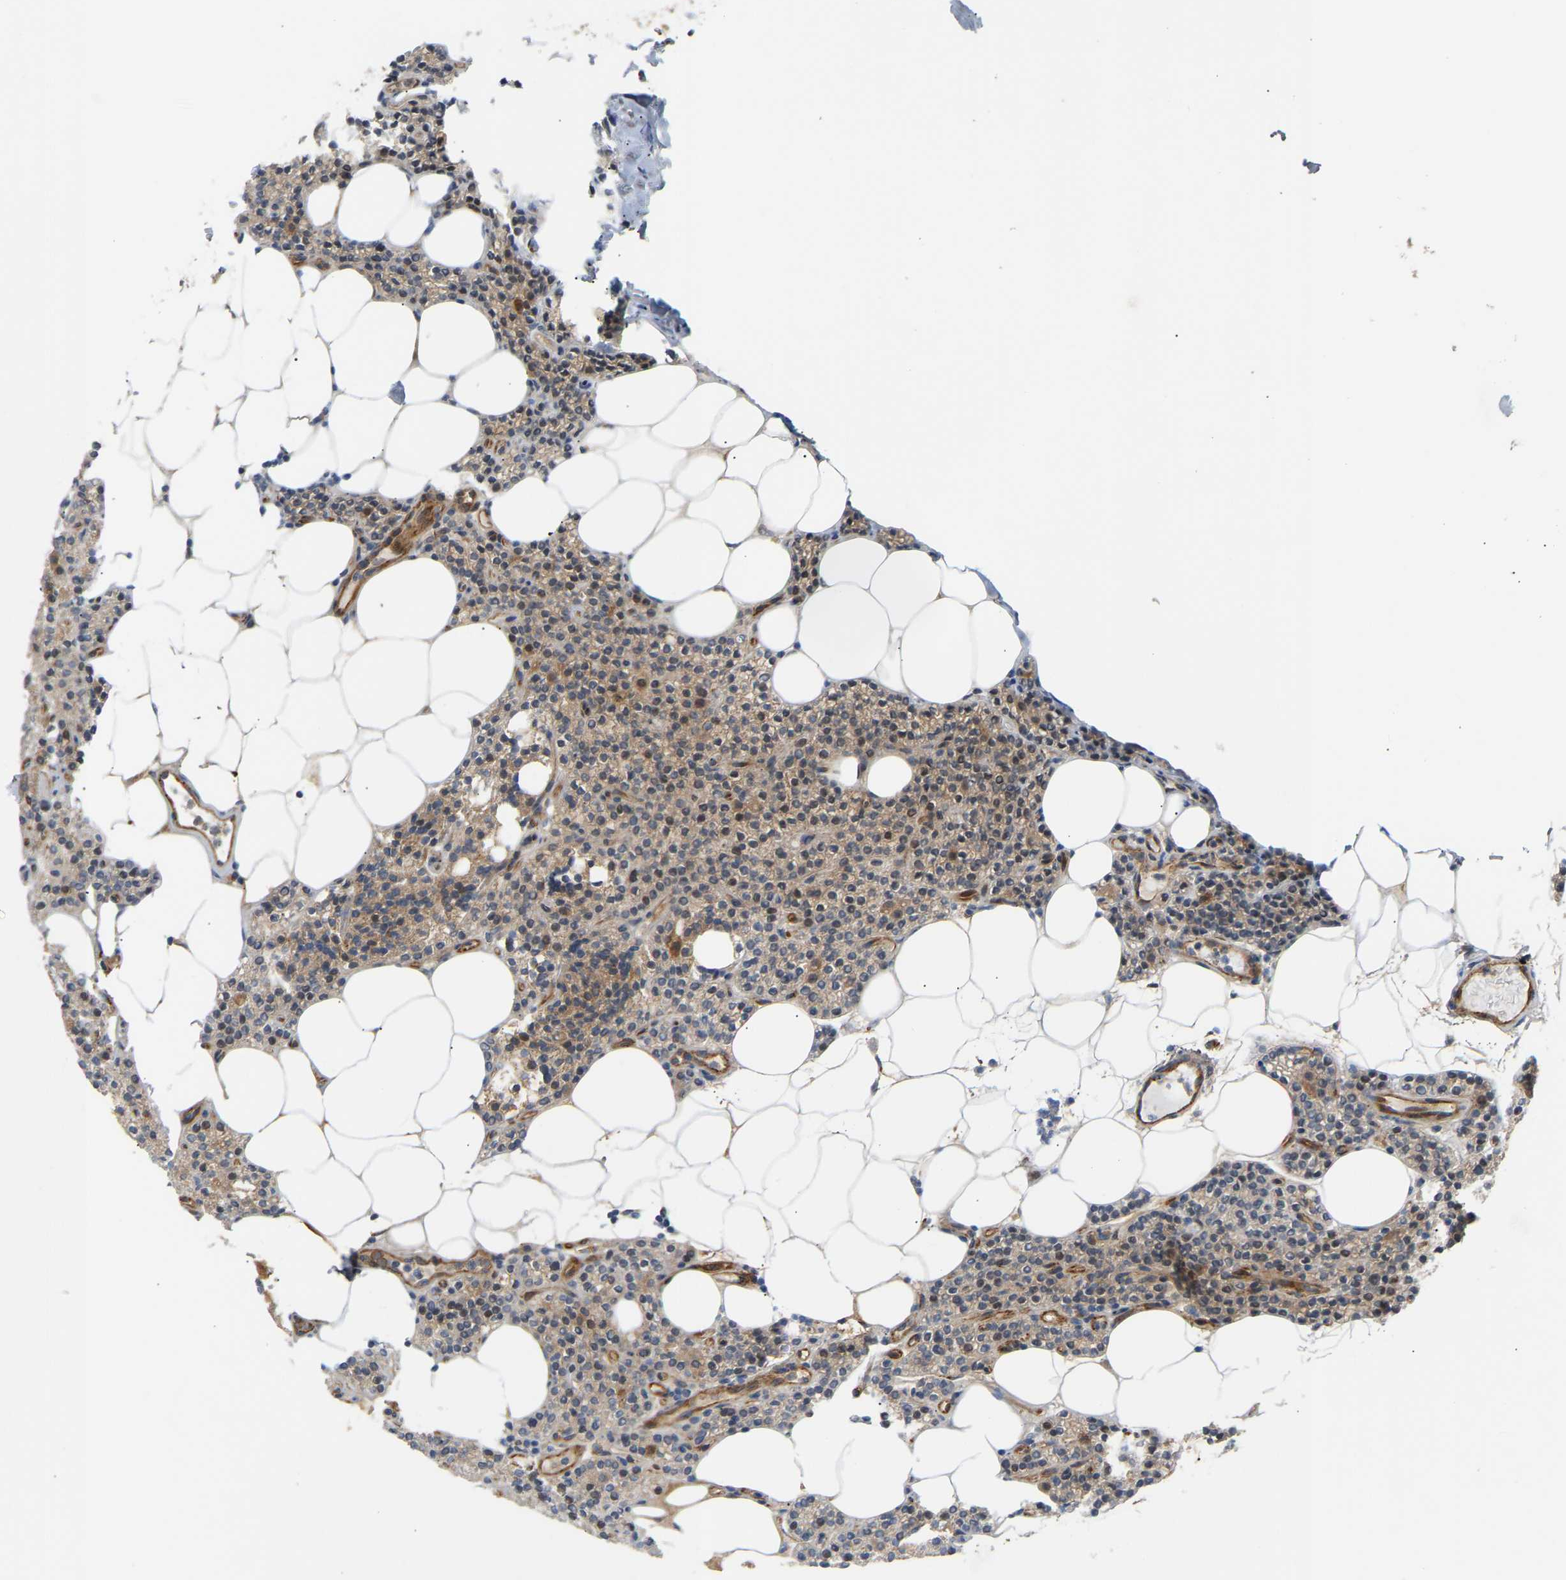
{"staining": {"intensity": "weak", "quantity": ">75%", "location": "cytoplasmic/membranous"}, "tissue": "parathyroid gland", "cell_type": "Glandular cells", "image_type": "normal", "snomed": [{"axis": "morphology", "description": "Normal tissue, NOS"}, {"axis": "morphology", "description": "Adenoma, NOS"}, {"axis": "topography", "description": "Parathyroid gland"}], "caption": "Immunohistochemistry staining of normal parathyroid gland, which displays low levels of weak cytoplasmic/membranous staining in about >75% of glandular cells indicating weak cytoplasmic/membranous protein positivity. The staining was performed using DAB (brown) for protein detection and nuclei were counterstained in hematoxylin (blue).", "gene": "PLCG2", "patient": {"sex": "female", "age": 70}}